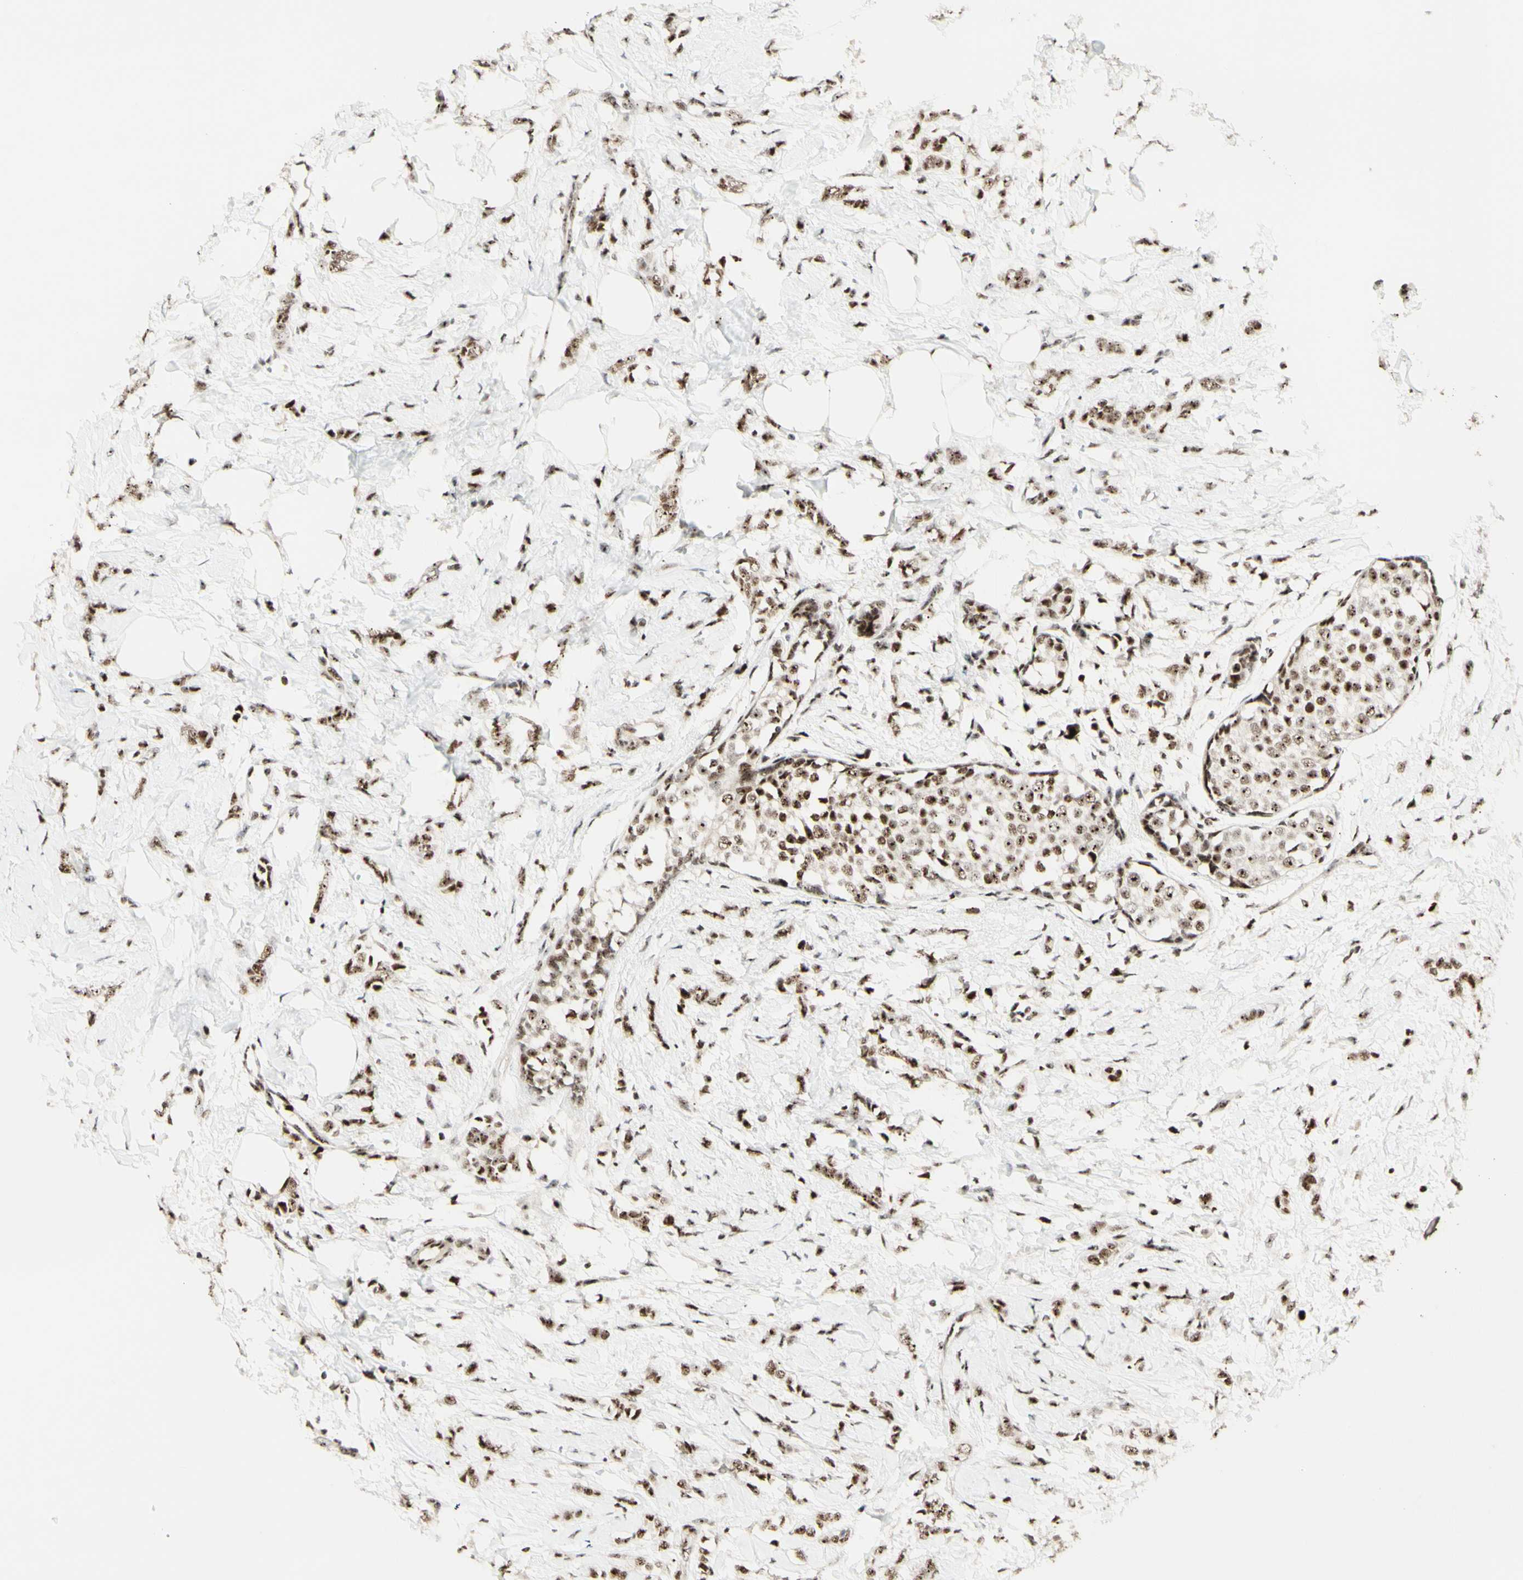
{"staining": {"intensity": "moderate", "quantity": ">75%", "location": "nuclear"}, "tissue": "breast cancer", "cell_type": "Tumor cells", "image_type": "cancer", "snomed": [{"axis": "morphology", "description": "Lobular carcinoma, in situ"}, {"axis": "morphology", "description": "Lobular carcinoma"}, {"axis": "topography", "description": "Breast"}], "caption": "A photomicrograph of breast cancer (lobular carcinoma) stained for a protein demonstrates moderate nuclear brown staining in tumor cells.", "gene": "DHX9", "patient": {"sex": "female", "age": 41}}